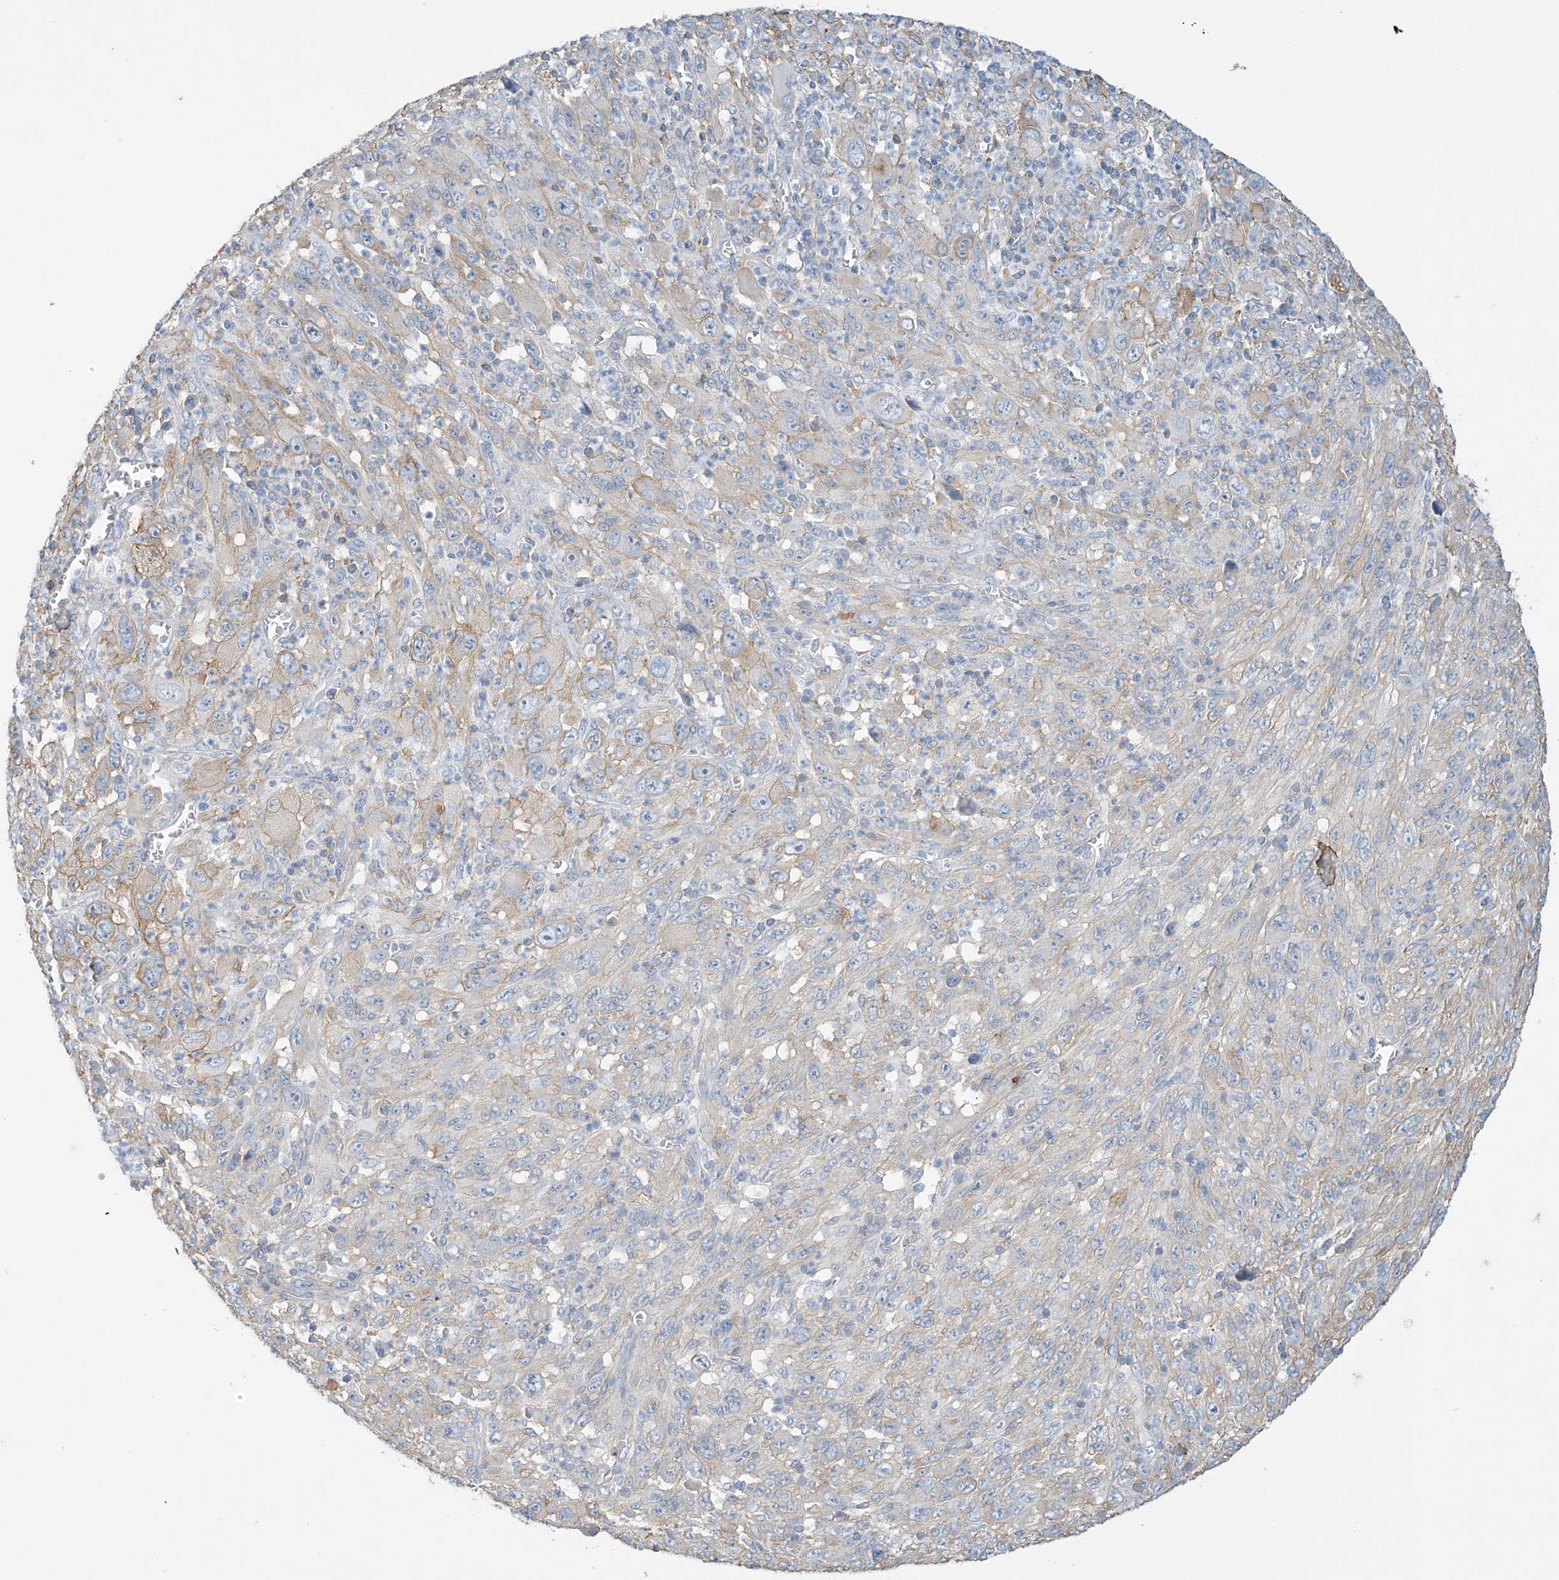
{"staining": {"intensity": "weak", "quantity": "<25%", "location": "cytoplasmic/membranous"}, "tissue": "melanoma", "cell_type": "Tumor cells", "image_type": "cancer", "snomed": [{"axis": "morphology", "description": "Malignant melanoma, Metastatic site"}, {"axis": "topography", "description": "Skin"}], "caption": "DAB immunohistochemical staining of melanoma shows no significant positivity in tumor cells. (Stains: DAB (3,3'-diaminobenzidine) immunohistochemistry (IHC) with hematoxylin counter stain, Microscopy: brightfield microscopy at high magnification).", "gene": "ZNF846", "patient": {"sex": "female", "age": 56}}